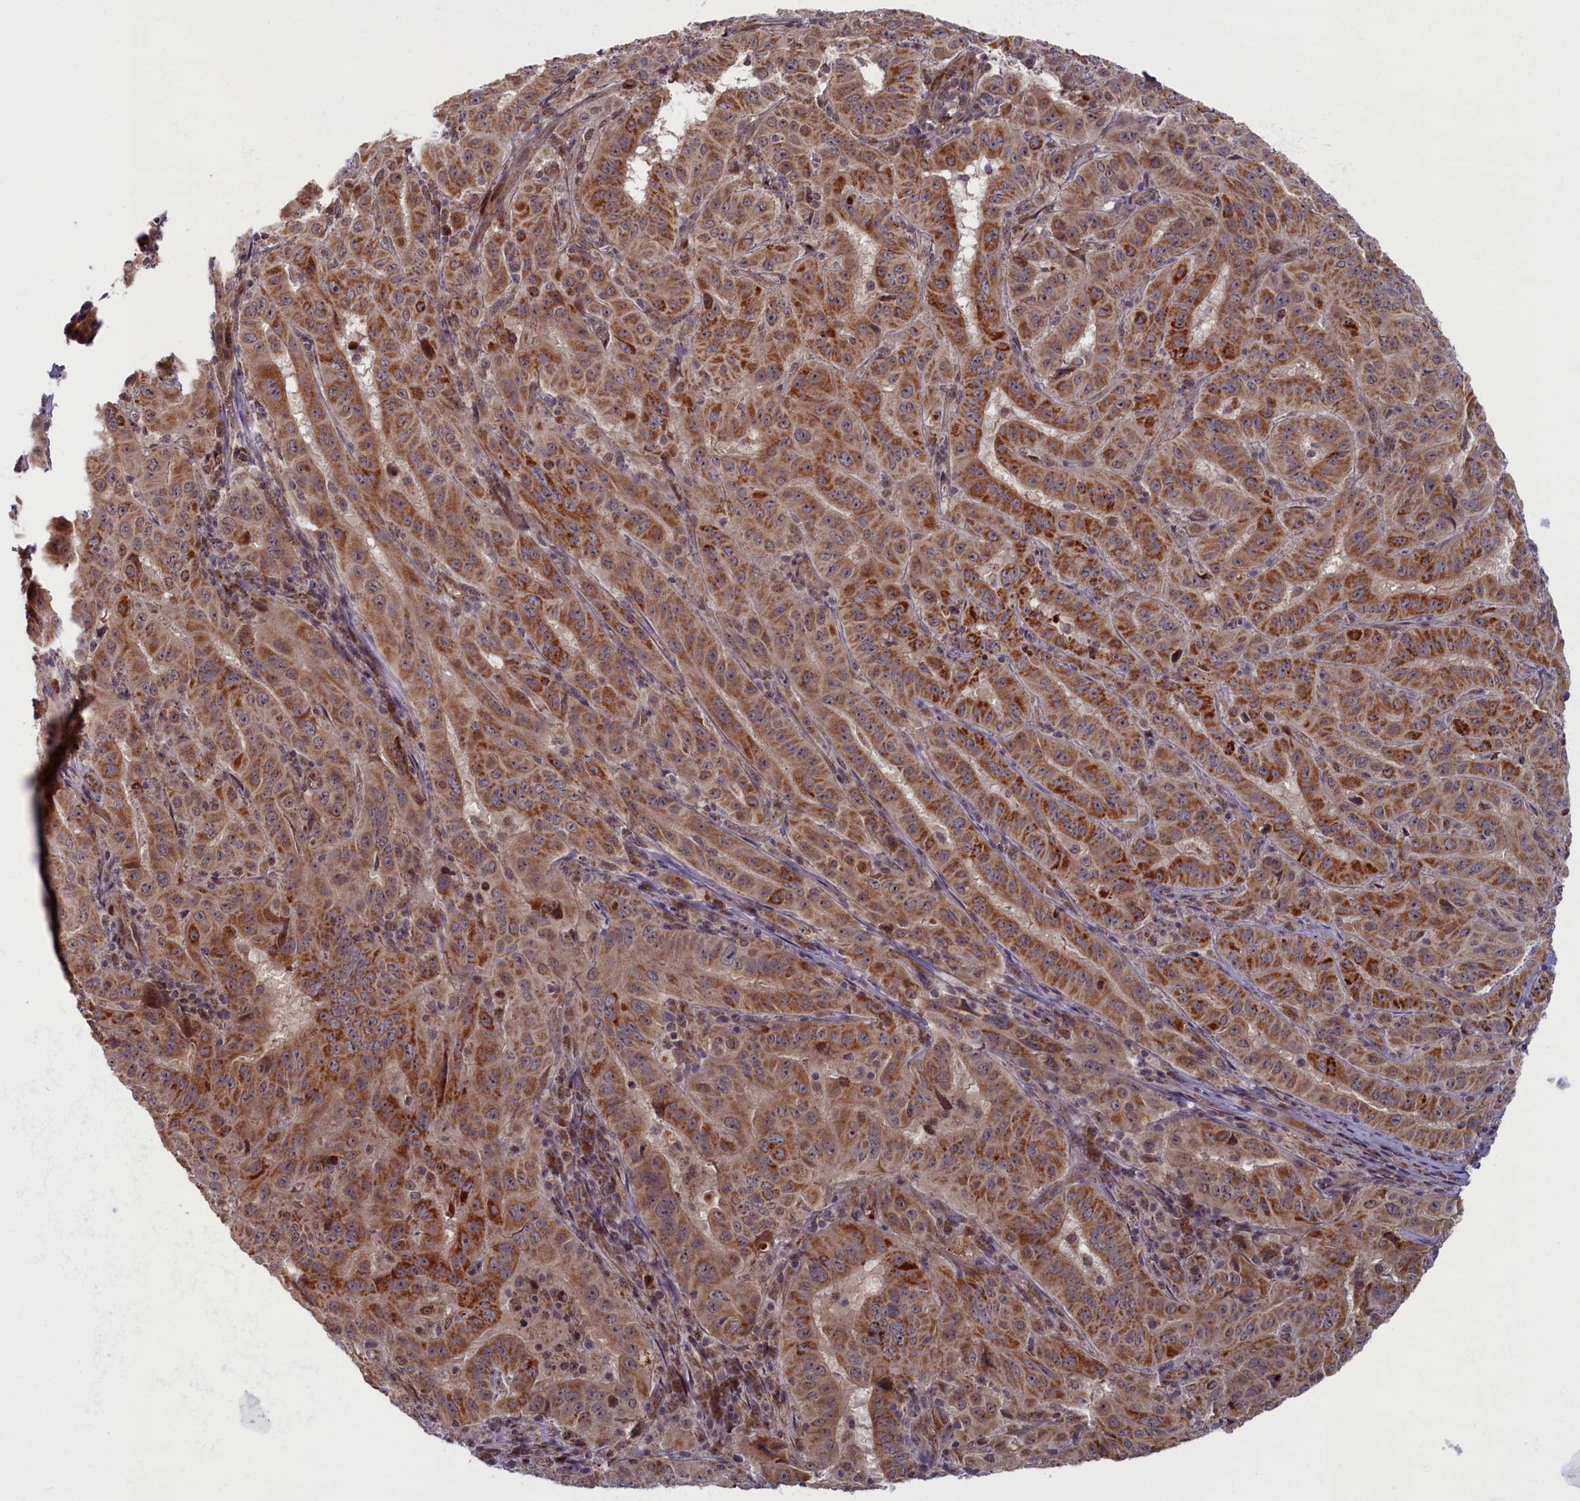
{"staining": {"intensity": "strong", "quantity": ">75%", "location": "cytoplasmic/membranous"}, "tissue": "pancreatic cancer", "cell_type": "Tumor cells", "image_type": "cancer", "snomed": [{"axis": "morphology", "description": "Adenocarcinoma, NOS"}, {"axis": "topography", "description": "Pancreas"}], "caption": "This is an image of immunohistochemistry staining of pancreatic cancer, which shows strong expression in the cytoplasmic/membranous of tumor cells.", "gene": "PLA2G10", "patient": {"sex": "male", "age": 63}}